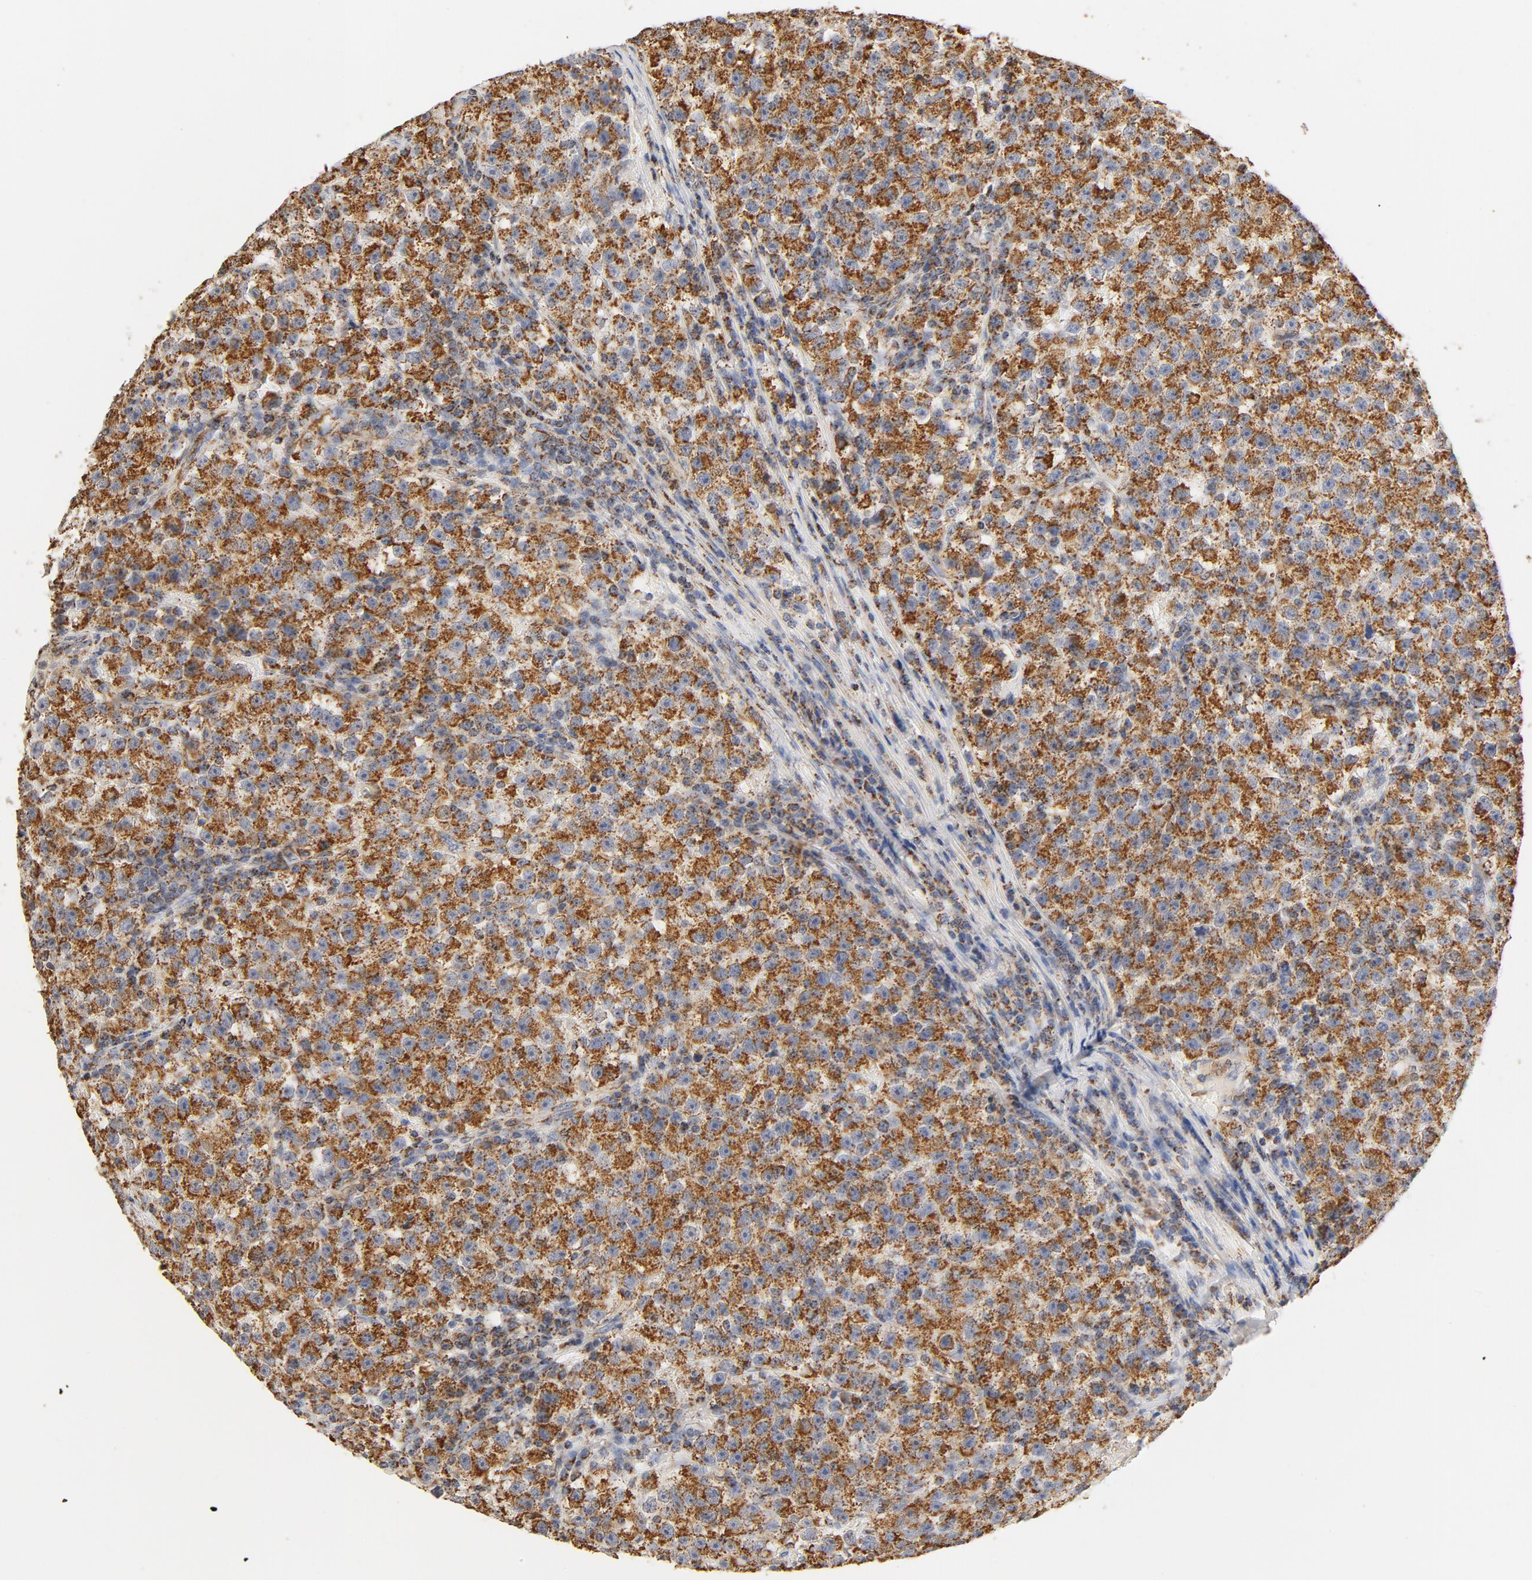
{"staining": {"intensity": "strong", "quantity": ">75%", "location": "cytoplasmic/membranous"}, "tissue": "testis cancer", "cell_type": "Tumor cells", "image_type": "cancer", "snomed": [{"axis": "morphology", "description": "Seminoma, NOS"}, {"axis": "topography", "description": "Testis"}], "caption": "Brown immunohistochemical staining in seminoma (testis) shows strong cytoplasmic/membranous staining in about >75% of tumor cells.", "gene": "COX4I1", "patient": {"sex": "male", "age": 22}}